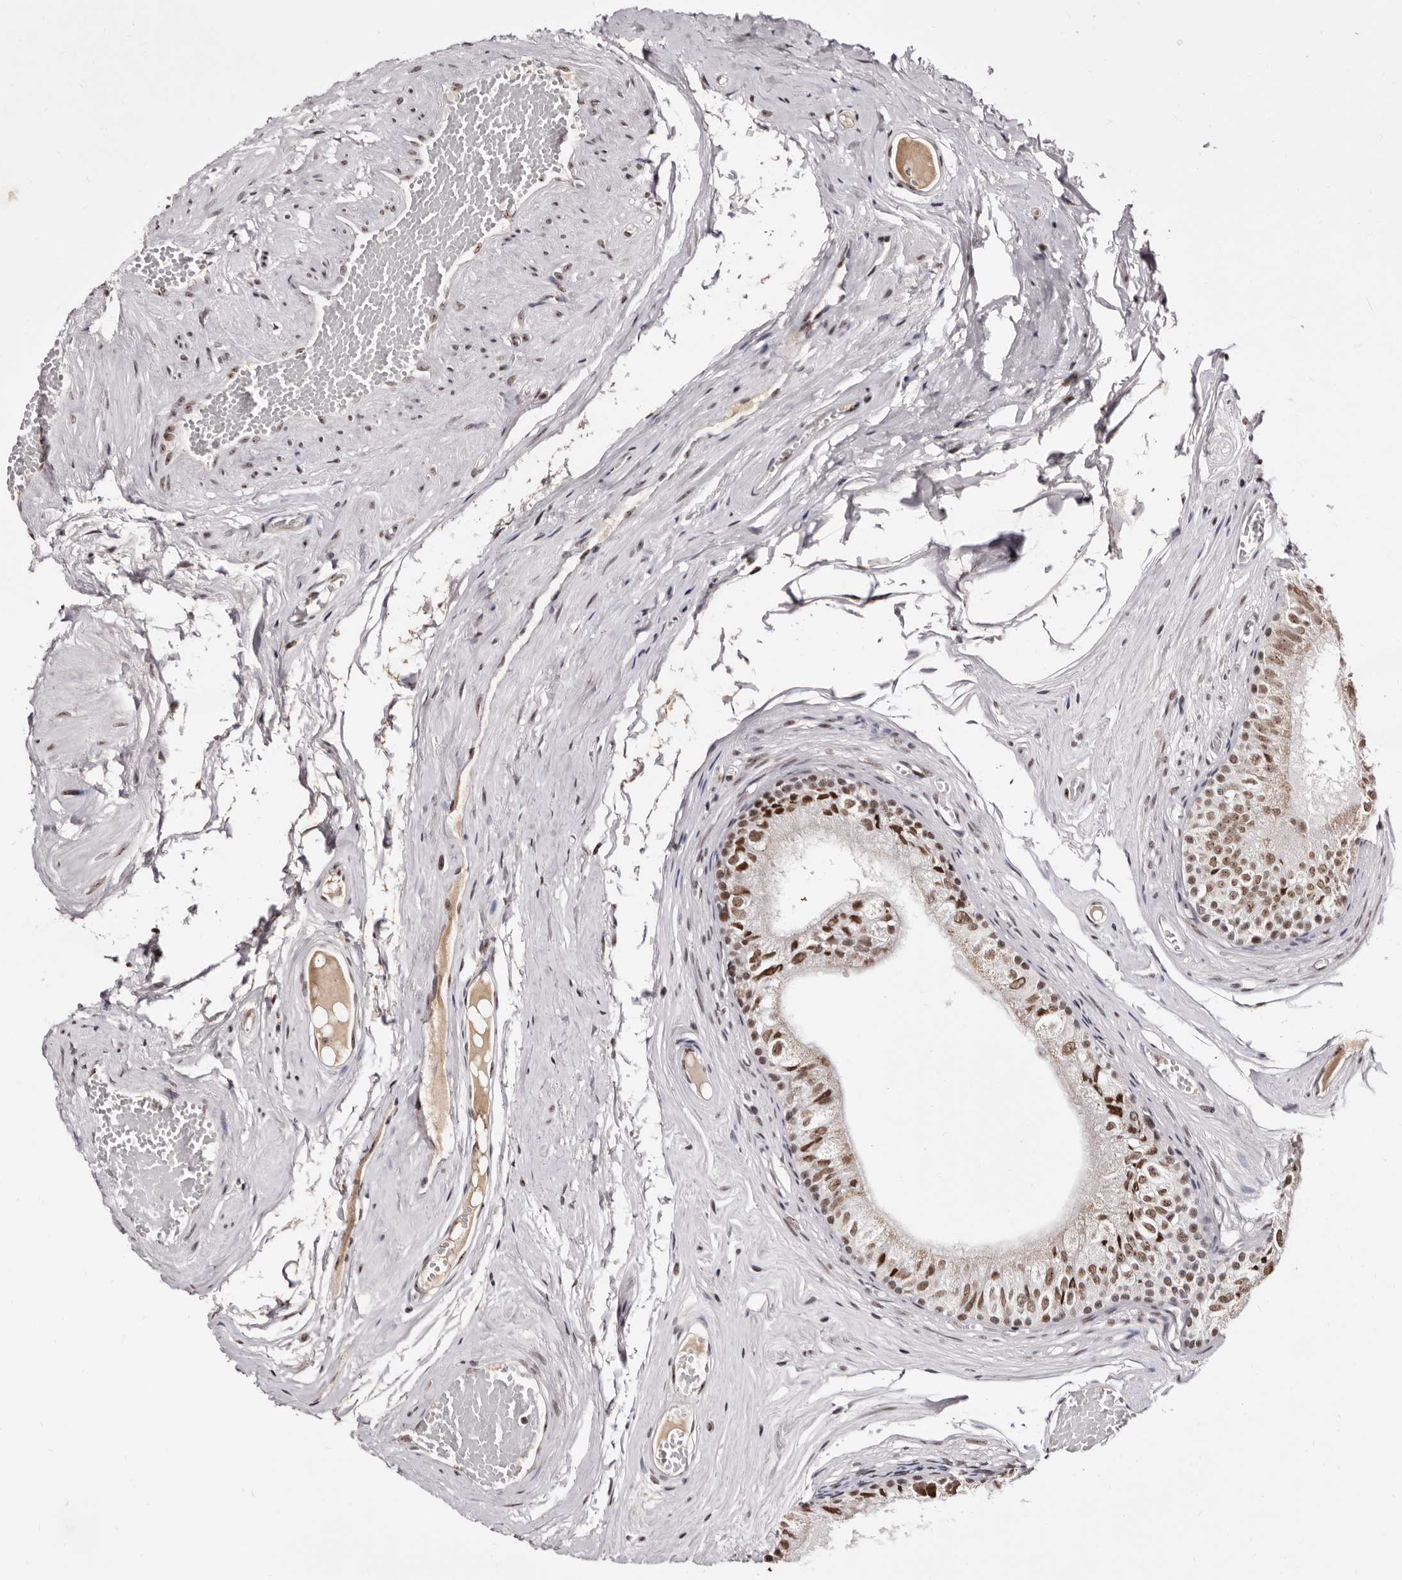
{"staining": {"intensity": "moderate", "quantity": ">75%", "location": "nuclear"}, "tissue": "epididymis", "cell_type": "Glandular cells", "image_type": "normal", "snomed": [{"axis": "morphology", "description": "Normal tissue, NOS"}, {"axis": "topography", "description": "Epididymis"}], "caption": "Glandular cells demonstrate moderate nuclear positivity in about >75% of cells in benign epididymis.", "gene": "ANAPC11", "patient": {"sex": "male", "age": 79}}